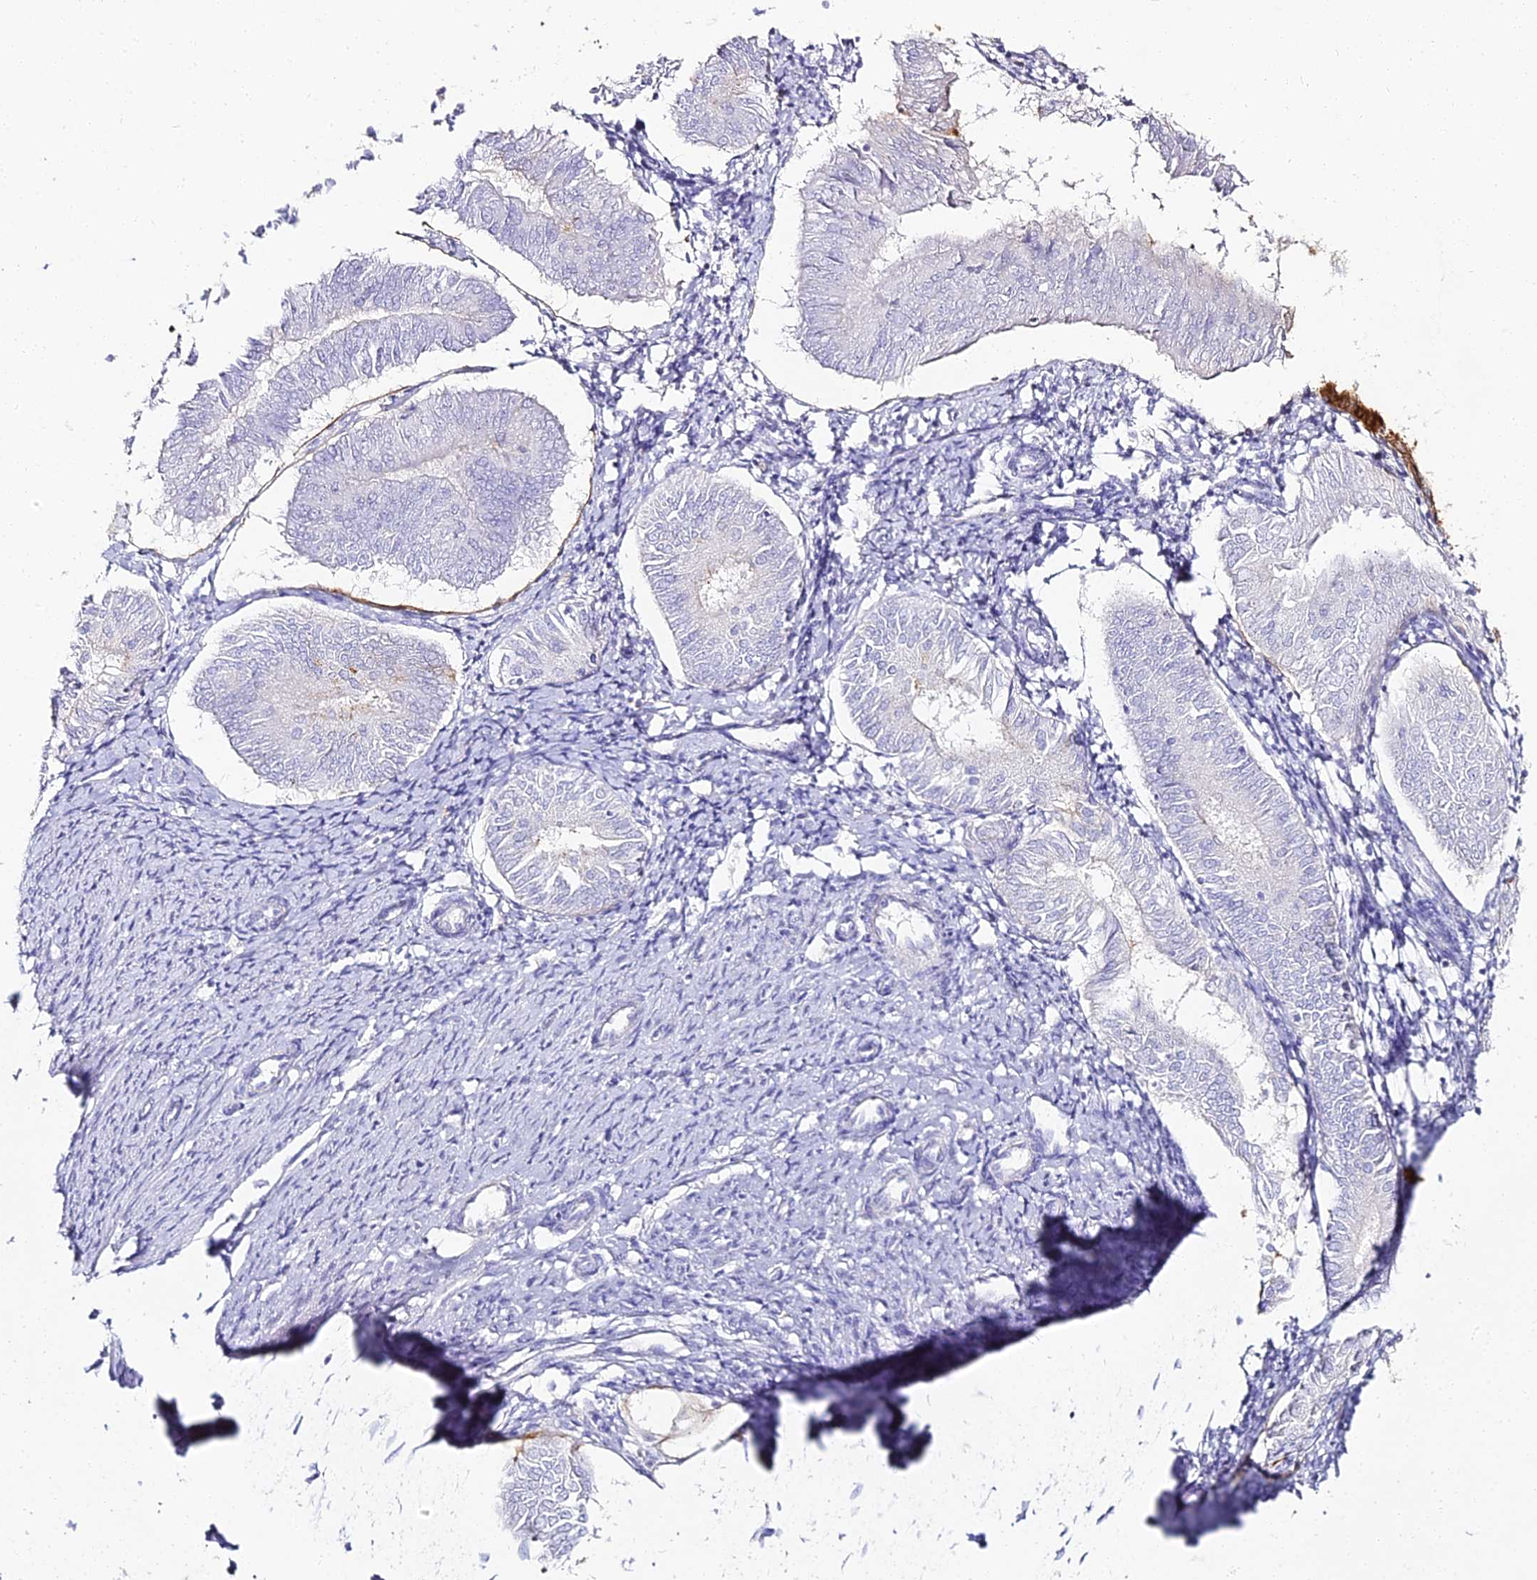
{"staining": {"intensity": "negative", "quantity": "none", "location": "none"}, "tissue": "endometrial cancer", "cell_type": "Tumor cells", "image_type": "cancer", "snomed": [{"axis": "morphology", "description": "Adenocarcinoma, NOS"}, {"axis": "topography", "description": "Endometrium"}], "caption": "The micrograph reveals no significant positivity in tumor cells of endometrial cancer.", "gene": "ALPG", "patient": {"sex": "female", "age": 58}}